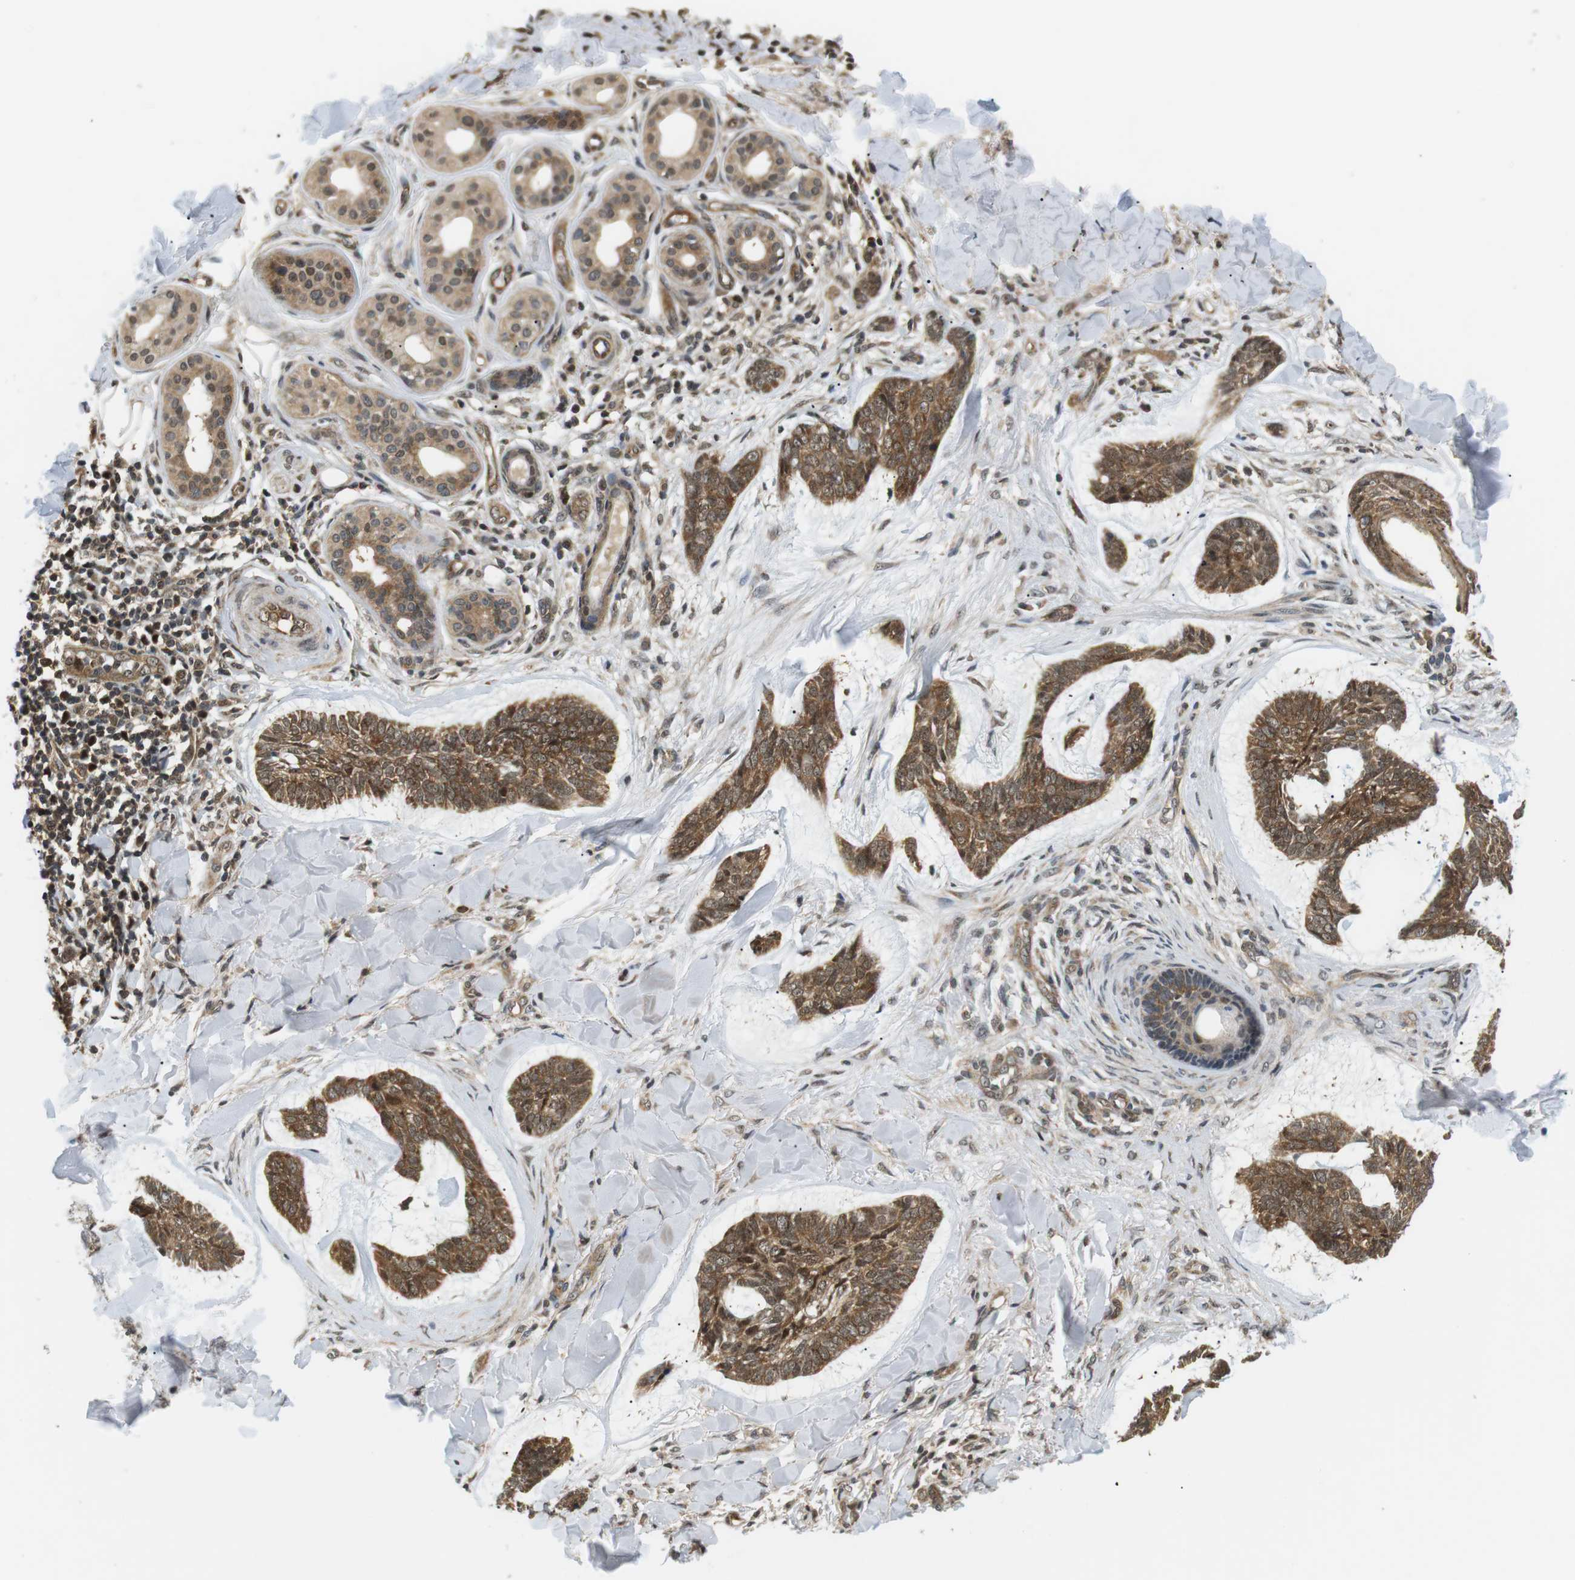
{"staining": {"intensity": "moderate", "quantity": ">75%", "location": "cytoplasmic/membranous,nuclear"}, "tissue": "skin cancer", "cell_type": "Tumor cells", "image_type": "cancer", "snomed": [{"axis": "morphology", "description": "Basal cell carcinoma"}, {"axis": "topography", "description": "Skin"}], "caption": "Immunohistochemical staining of basal cell carcinoma (skin) reveals medium levels of moderate cytoplasmic/membranous and nuclear protein staining in about >75% of tumor cells.", "gene": "CSNK2B", "patient": {"sex": "male", "age": 43}}